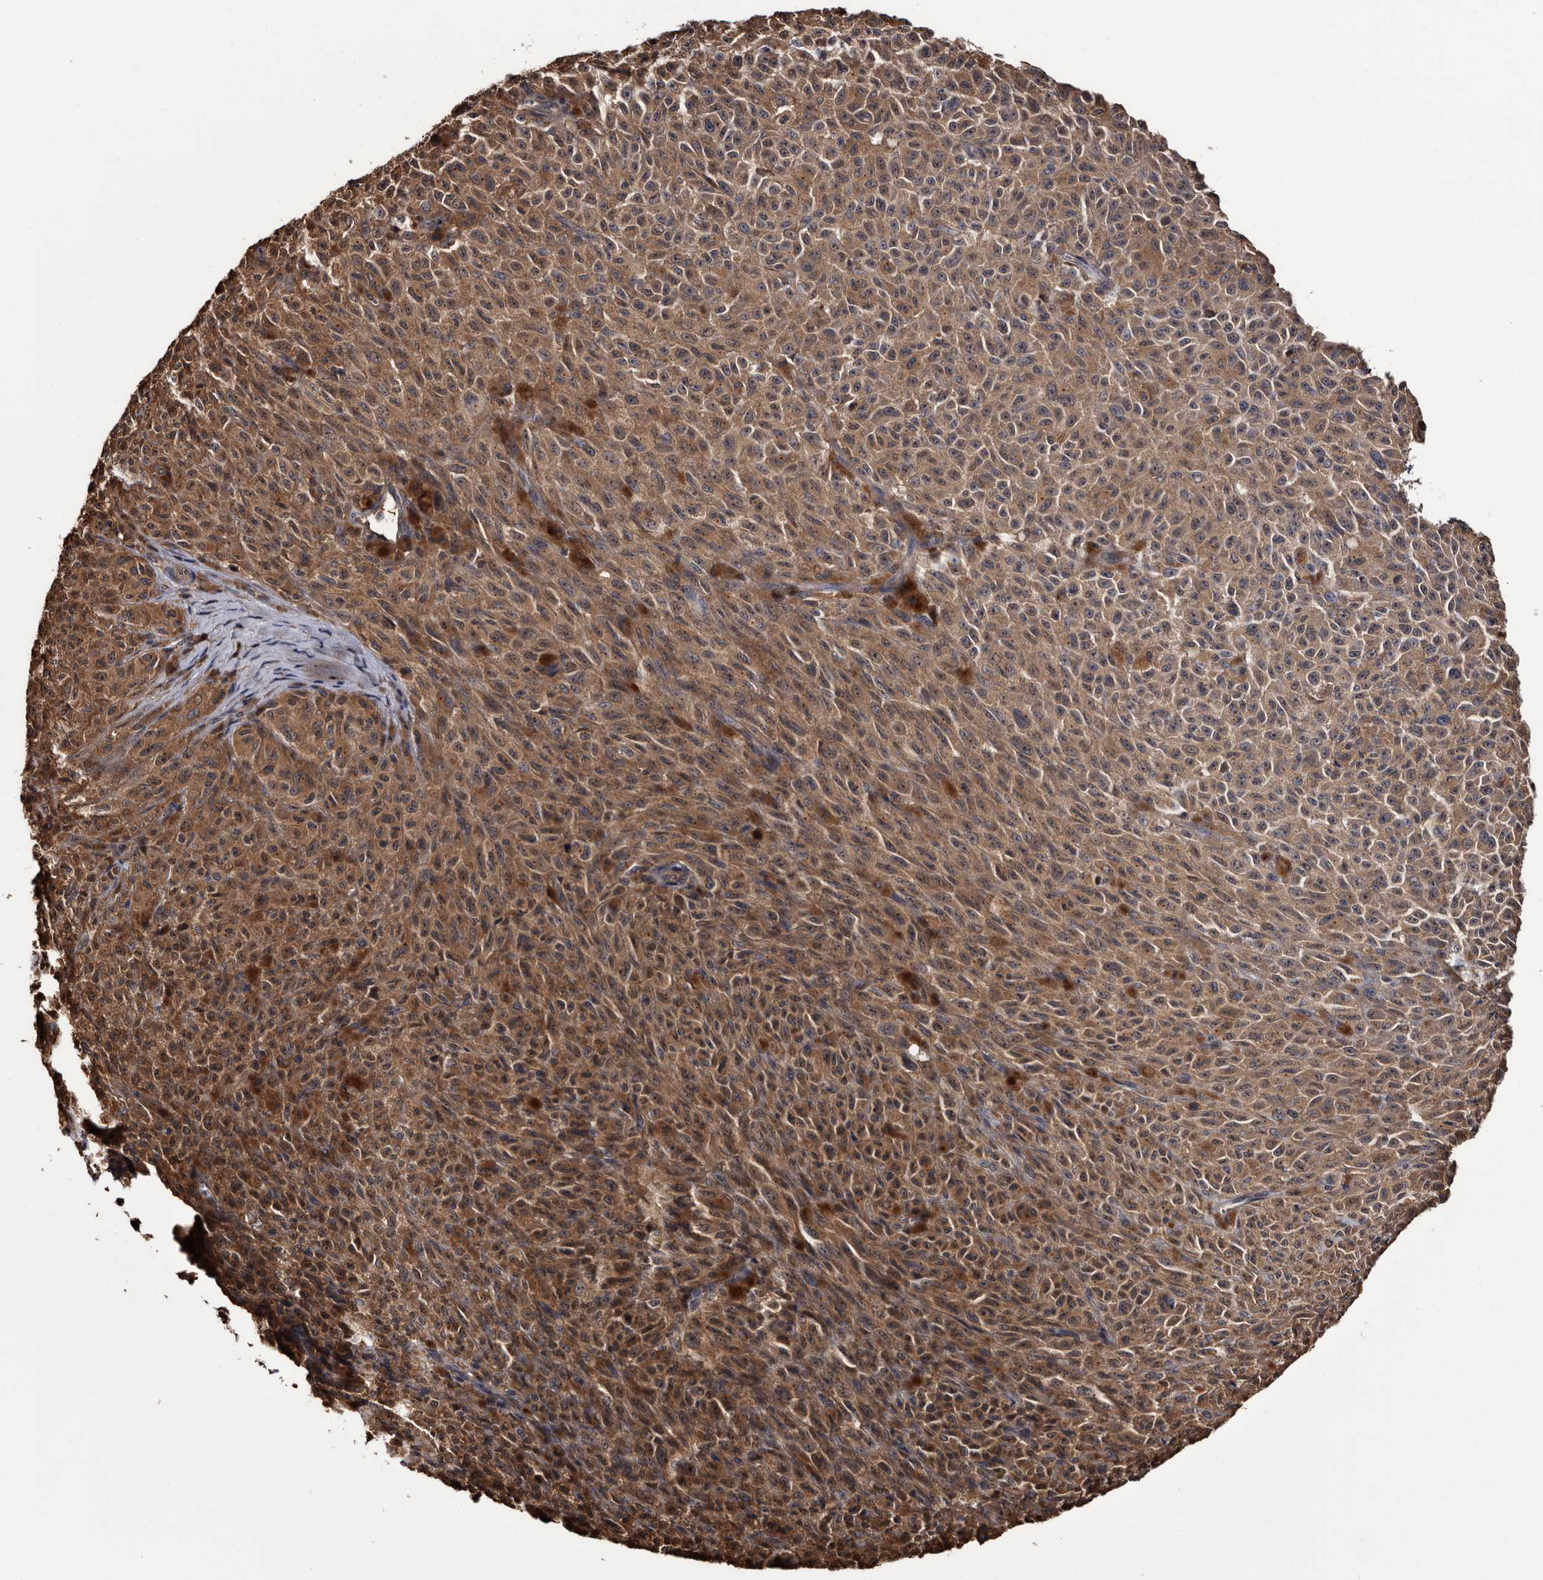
{"staining": {"intensity": "moderate", "quantity": ">75%", "location": "cytoplasmic/membranous"}, "tissue": "melanoma", "cell_type": "Tumor cells", "image_type": "cancer", "snomed": [{"axis": "morphology", "description": "Malignant melanoma, NOS"}, {"axis": "topography", "description": "Skin"}], "caption": "Melanoma was stained to show a protein in brown. There is medium levels of moderate cytoplasmic/membranous staining in about >75% of tumor cells.", "gene": "TTI2", "patient": {"sex": "female", "age": 82}}